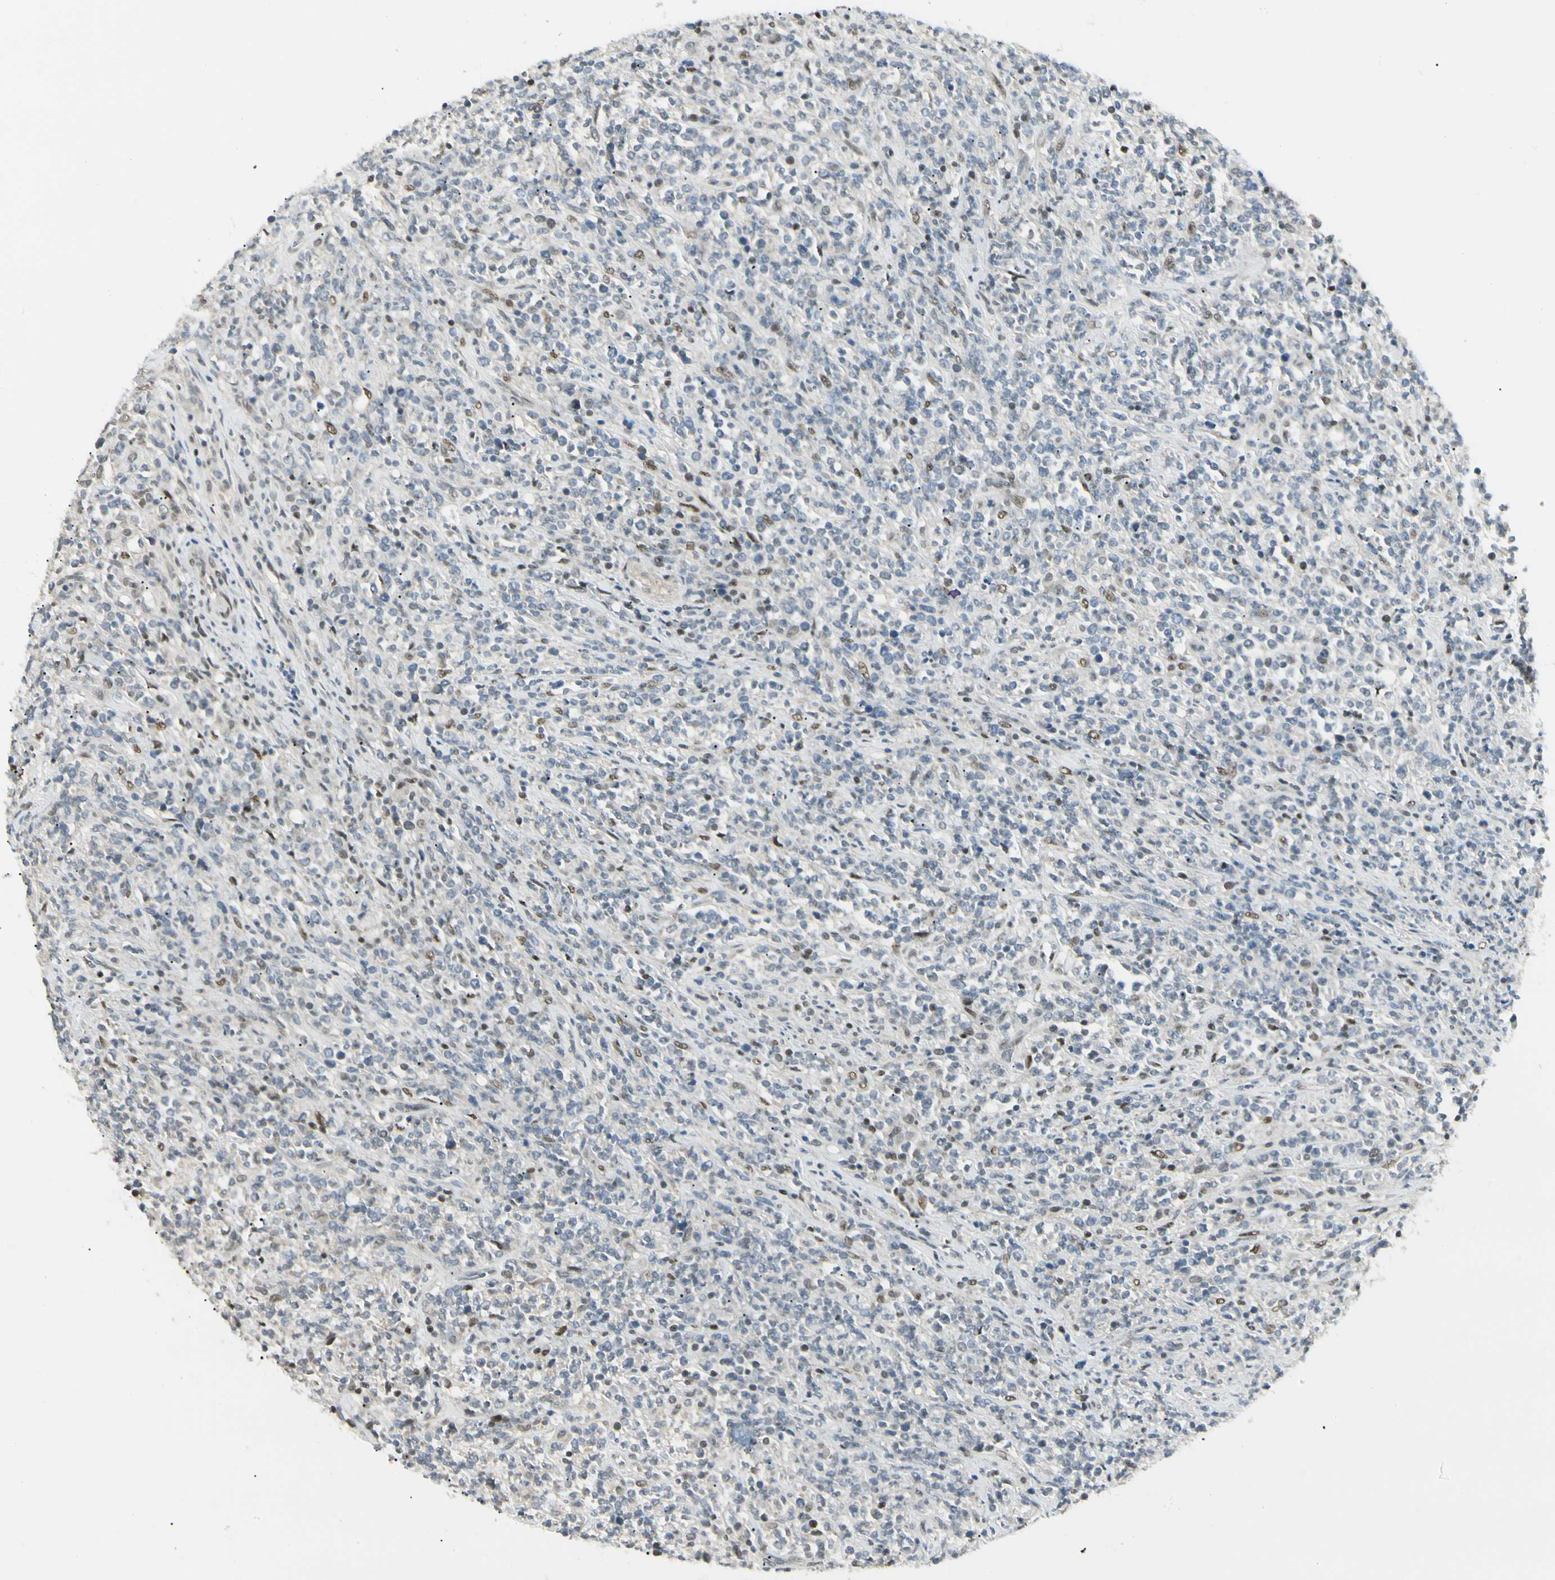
{"staining": {"intensity": "moderate", "quantity": "<25%", "location": "nuclear"}, "tissue": "lymphoma", "cell_type": "Tumor cells", "image_type": "cancer", "snomed": [{"axis": "morphology", "description": "Malignant lymphoma, non-Hodgkin's type, High grade"}, {"axis": "topography", "description": "Soft tissue"}], "caption": "A brown stain shows moderate nuclear positivity of a protein in malignant lymphoma, non-Hodgkin's type (high-grade) tumor cells. (IHC, brightfield microscopy, high magnification).", "gene": "ATXN1", "patient": {"sex": "male", "age": 18}}